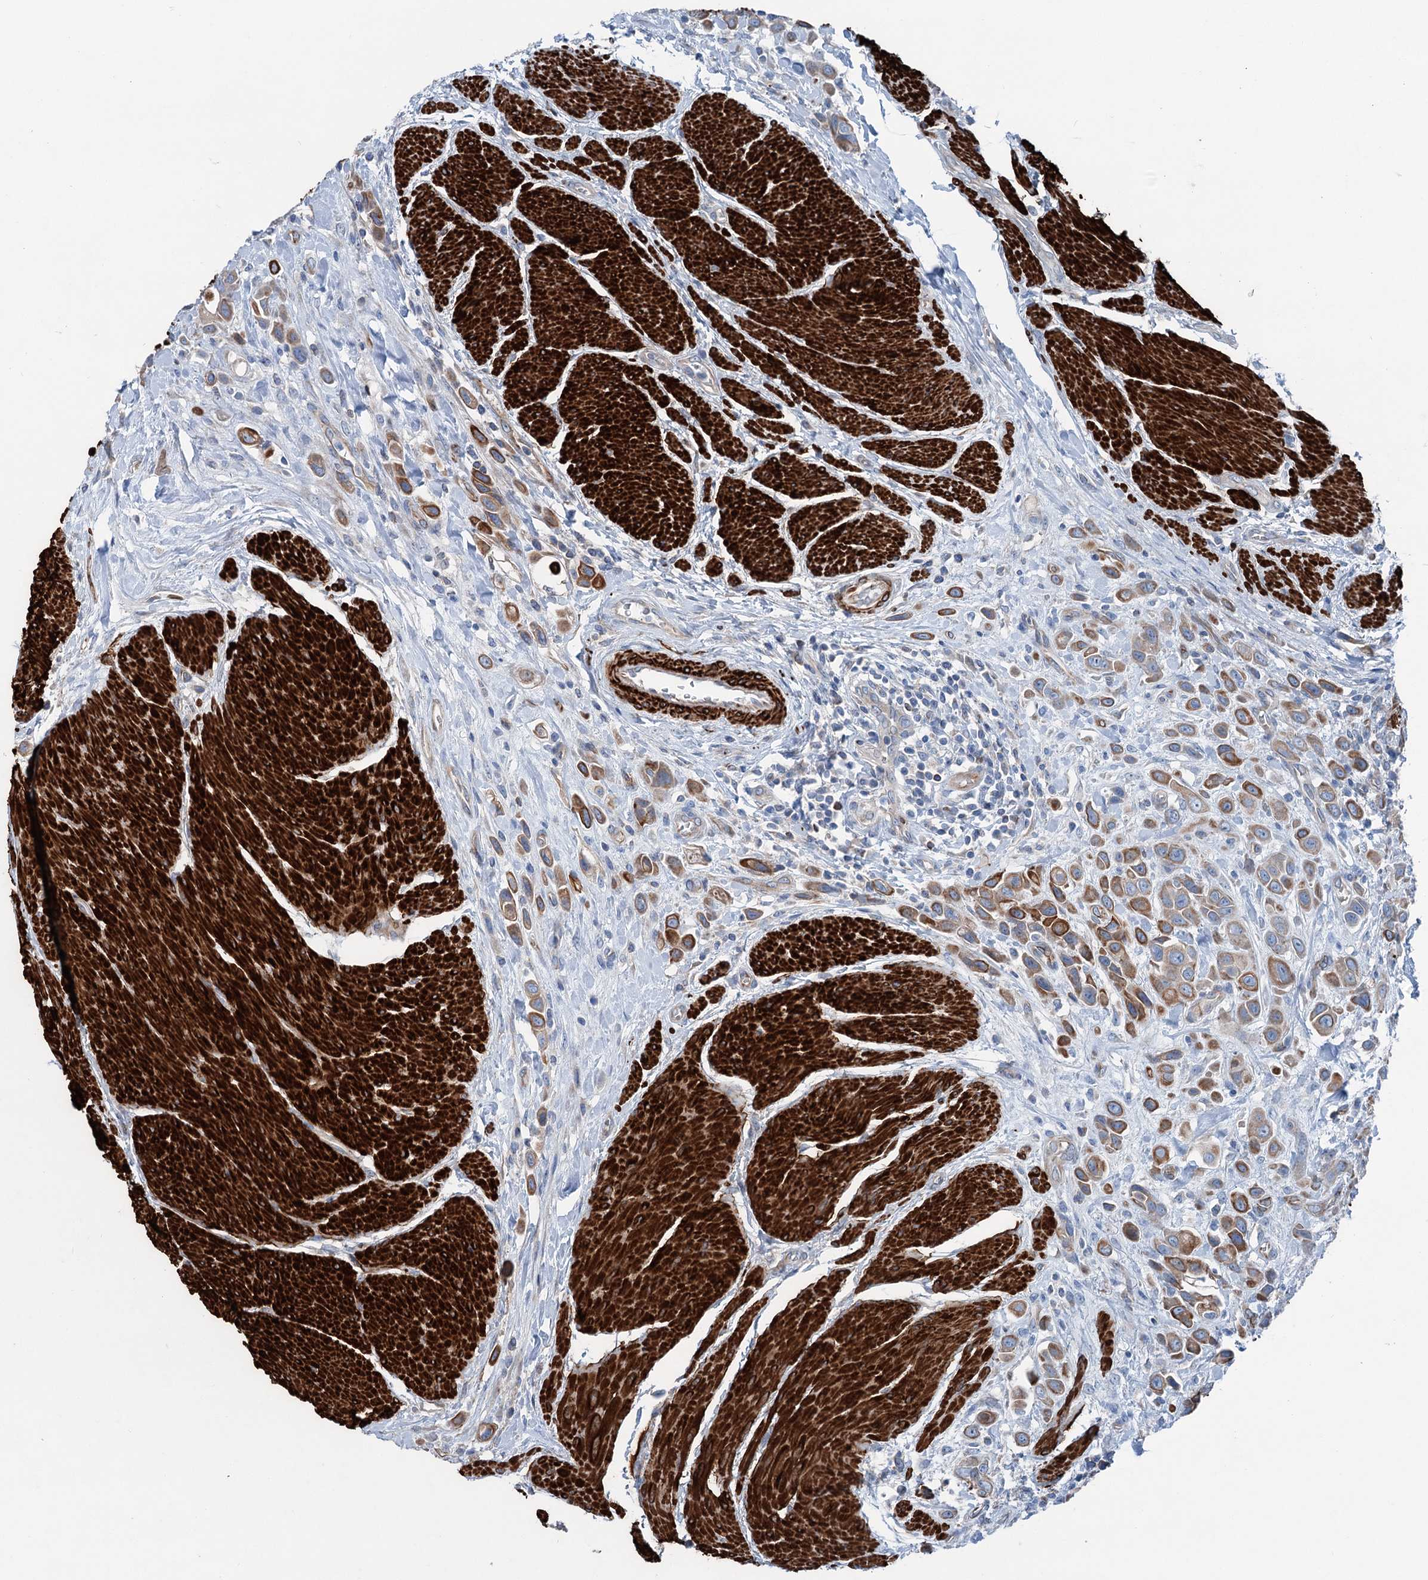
{"staining": {"intensity": "moderate", "quantity": "25%-75%", "location": "cytoplasmic/membranous"}, "tissue": "urothelial cancer", "cell_type": "Tumor cells", "image_type": "cancer", "snomed": [{"axis": "morphology", "description": "Urothelial carcinoma, High grade"}, {"axis": "topography", "description": "Urinary bladder"}], "caption": "A brown stain shows moderate cytoplasmic/membranous expression of a protein in human urothelial carcinoma (high-grade) tumor cells.", "gene": "CALCOCO1", "patient": {"sex": "male", "age": 50}}